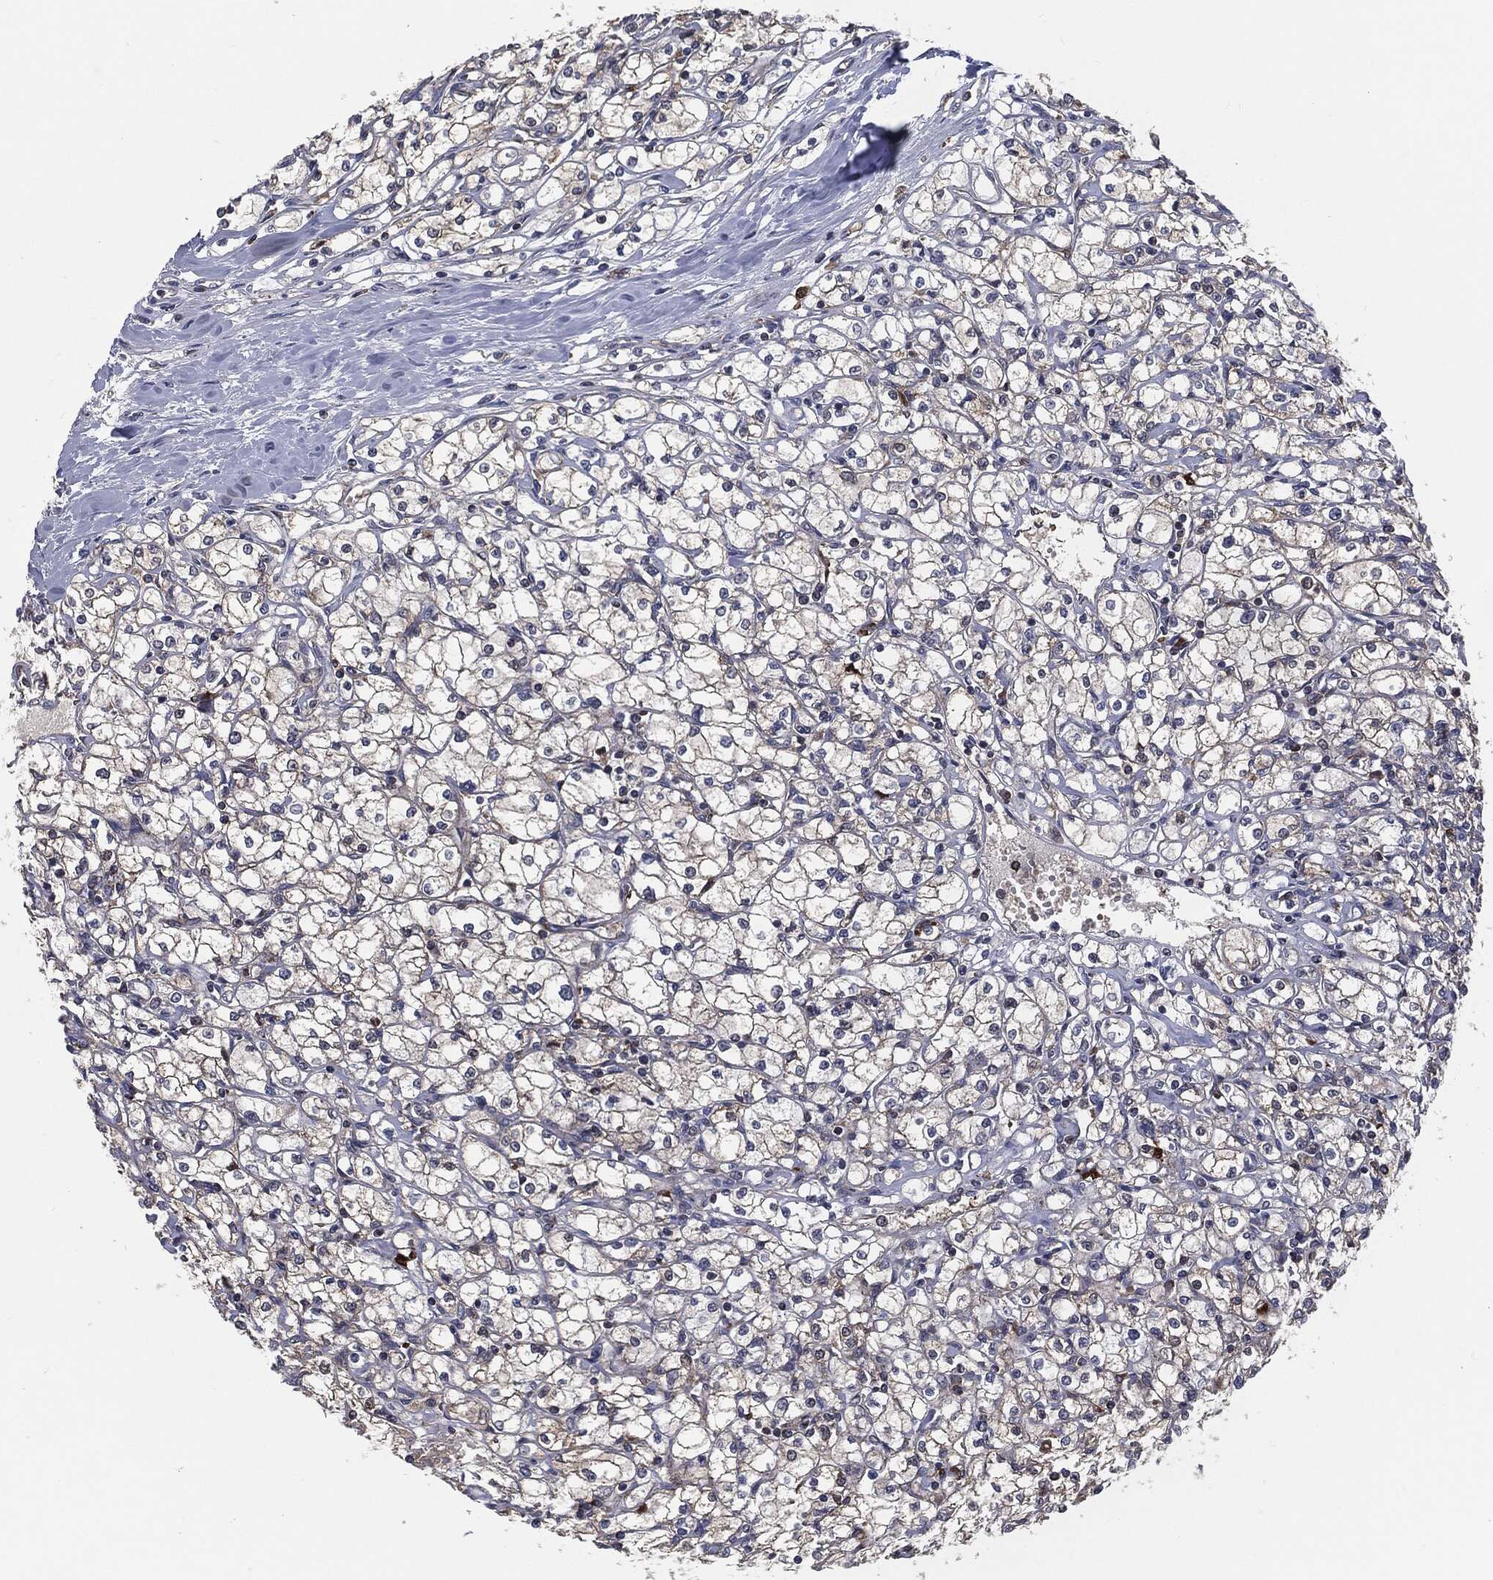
{"staining": {"intensity": "moderate", "quantity": "<25%", "location": "cytoplasmic/membranous"}, "tissue": "renal cancer", "cell_type": "Tumor cells", "image_type": "cancer", "snomed": [{"axis": "morphology", "description": "Adenocarcinoma, NOS"}, {"axis": "topography", "description": "Kidney"}], "caption": "Immunohistochemistry (IHC) (DAB (3,3'-diaminobenzidine)) staining of renal cancer reveals moderate cytoplasmic/membranous protein staining in approximately <25% of tumor cells. Ihc stains the protein in brown and the nuclei are stained blue.", "gene": "PRDX4", "patient": {"sex": "male", "age": 67}}